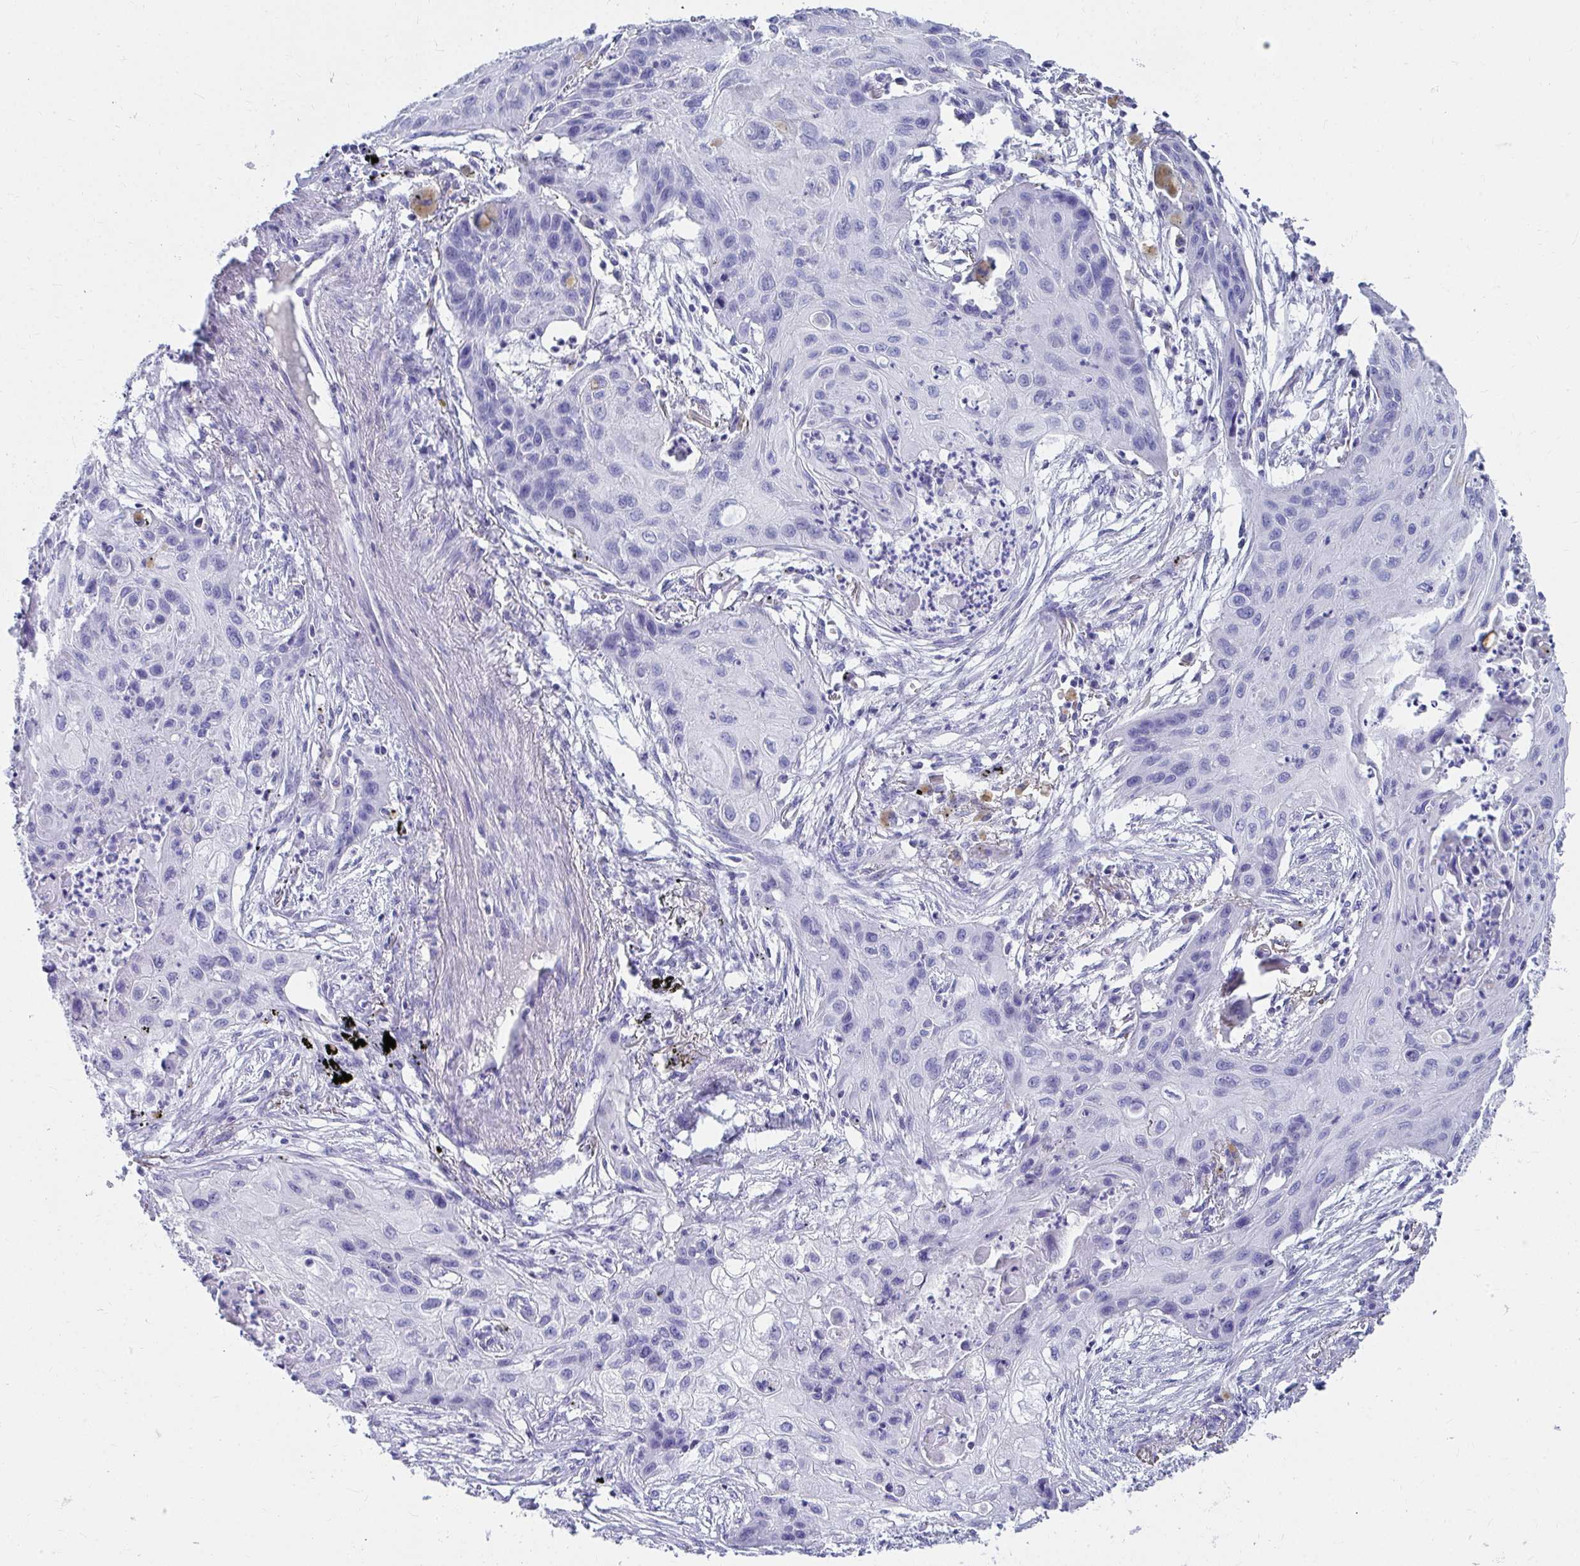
{"staining": {"intensity": "negative", "quantity": "none", "location": "none"}, "tissue": "lung cancer", "cell_type": "Tumor cells", "image_type": "cancer", "snomed": [{"axis": "morphology", "description": "Squamous cell carcinoma, NOS"}, {"axis": "topography", "description": "Lung"}], "caption": "Immunohistochemical staining of human lung cancer exhibits no significant expression in tumor cells.", "gene": "DPEP3", "patient": {"sex": "male", "age": 71}}